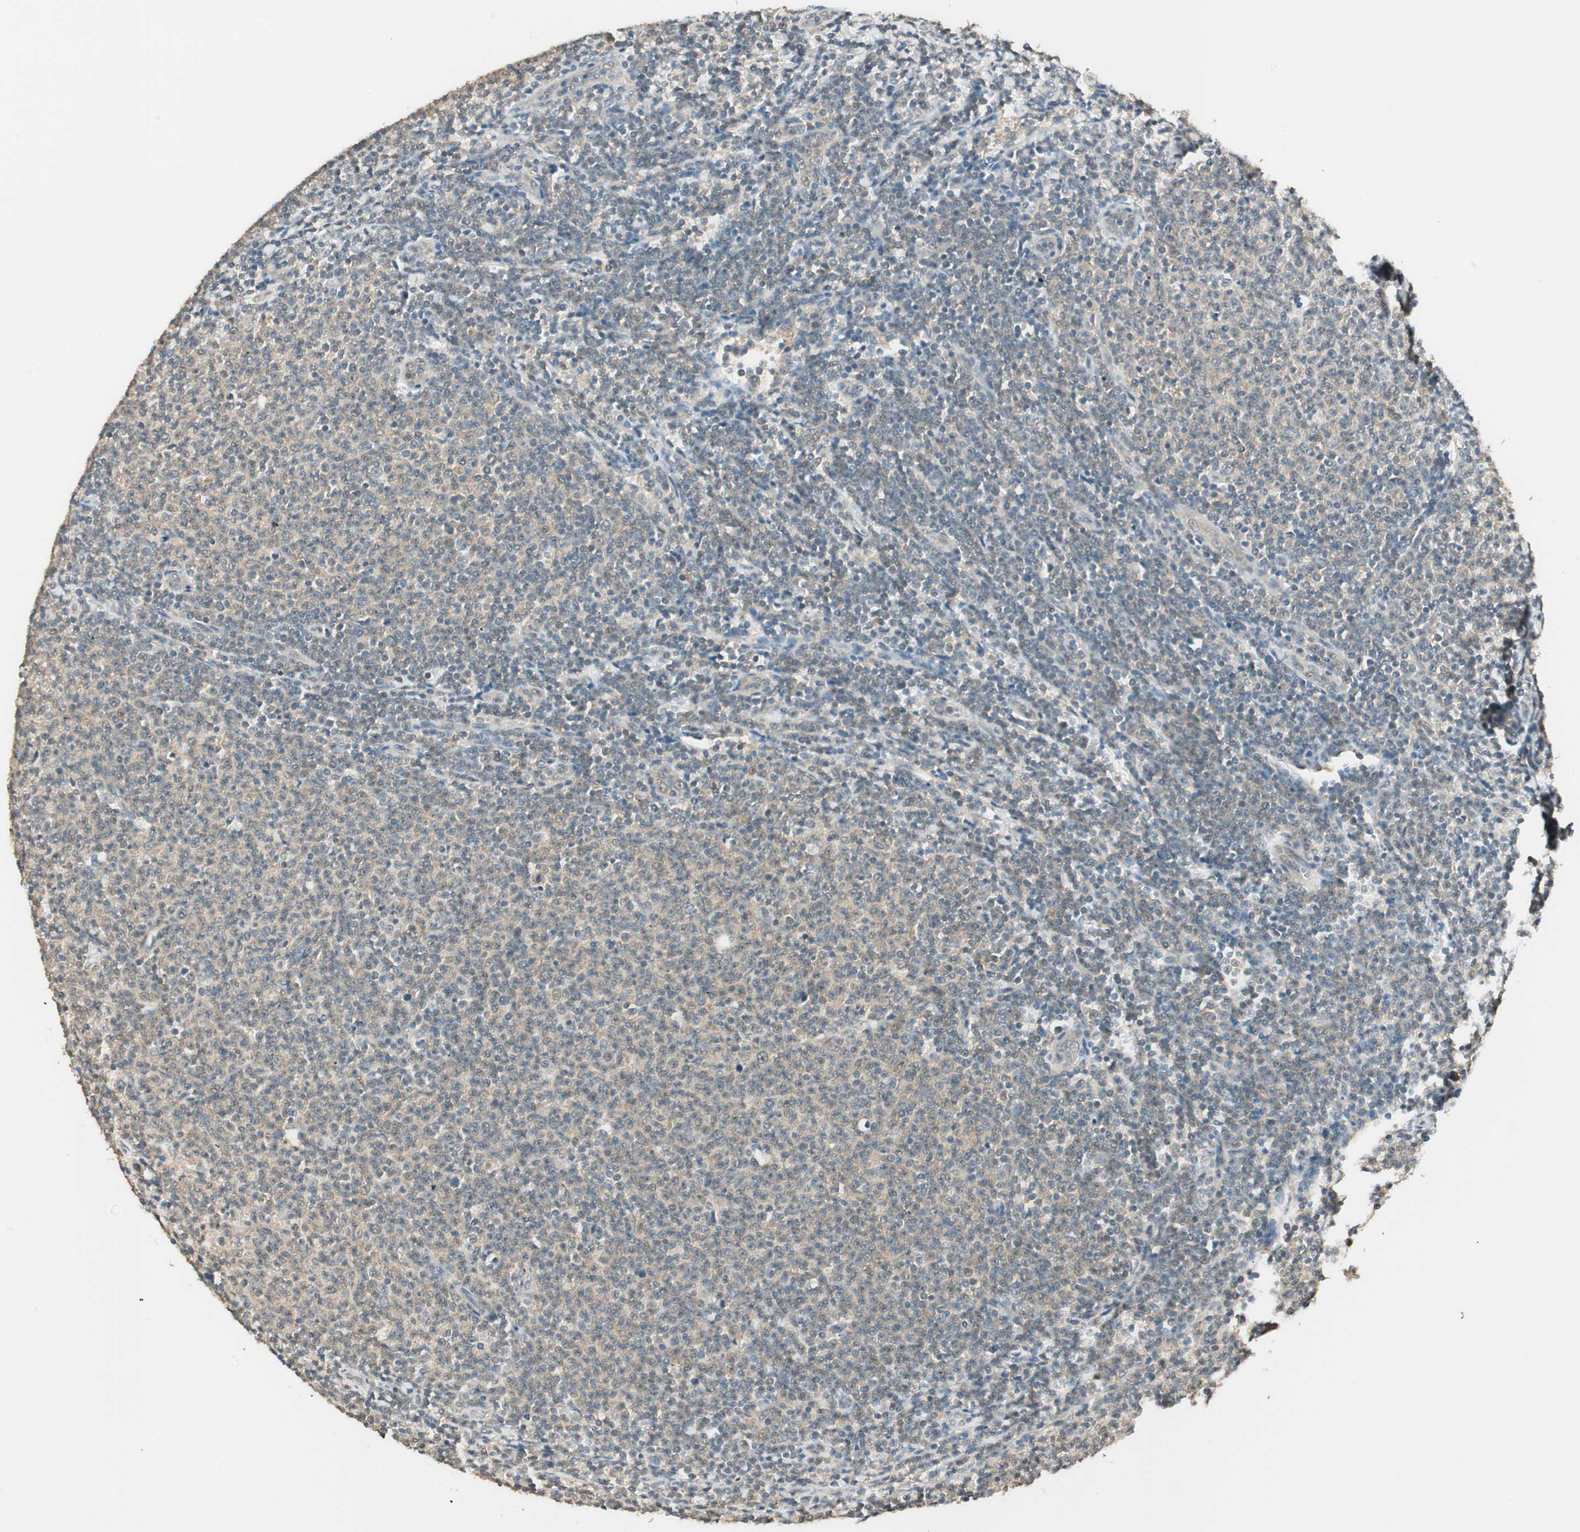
{"staining": {"intensity": "weak", "quantity": "<25%", "location": "cytoplasmic/membranous"}, "tissue": "lymphoma", "cell_type": "Tumor cells", "image_type": "cancer", "snomed": [{"axis": "morphology", "description": "Malignant lymphoma, non-Hodgkin's type, Low grade"}, {"axis": "topography", "description": "Lymph node"}], "caption": "Immunohistochemical staining of malignant lymphoma, non-Hodgkin's type (low-grade) demonstrates no significant positivity in tumor cells. (DAB immunohistochemistry (IHC), high magnification).", "gene": "USP5", "patient": {"sex": "male", "age": 66}}